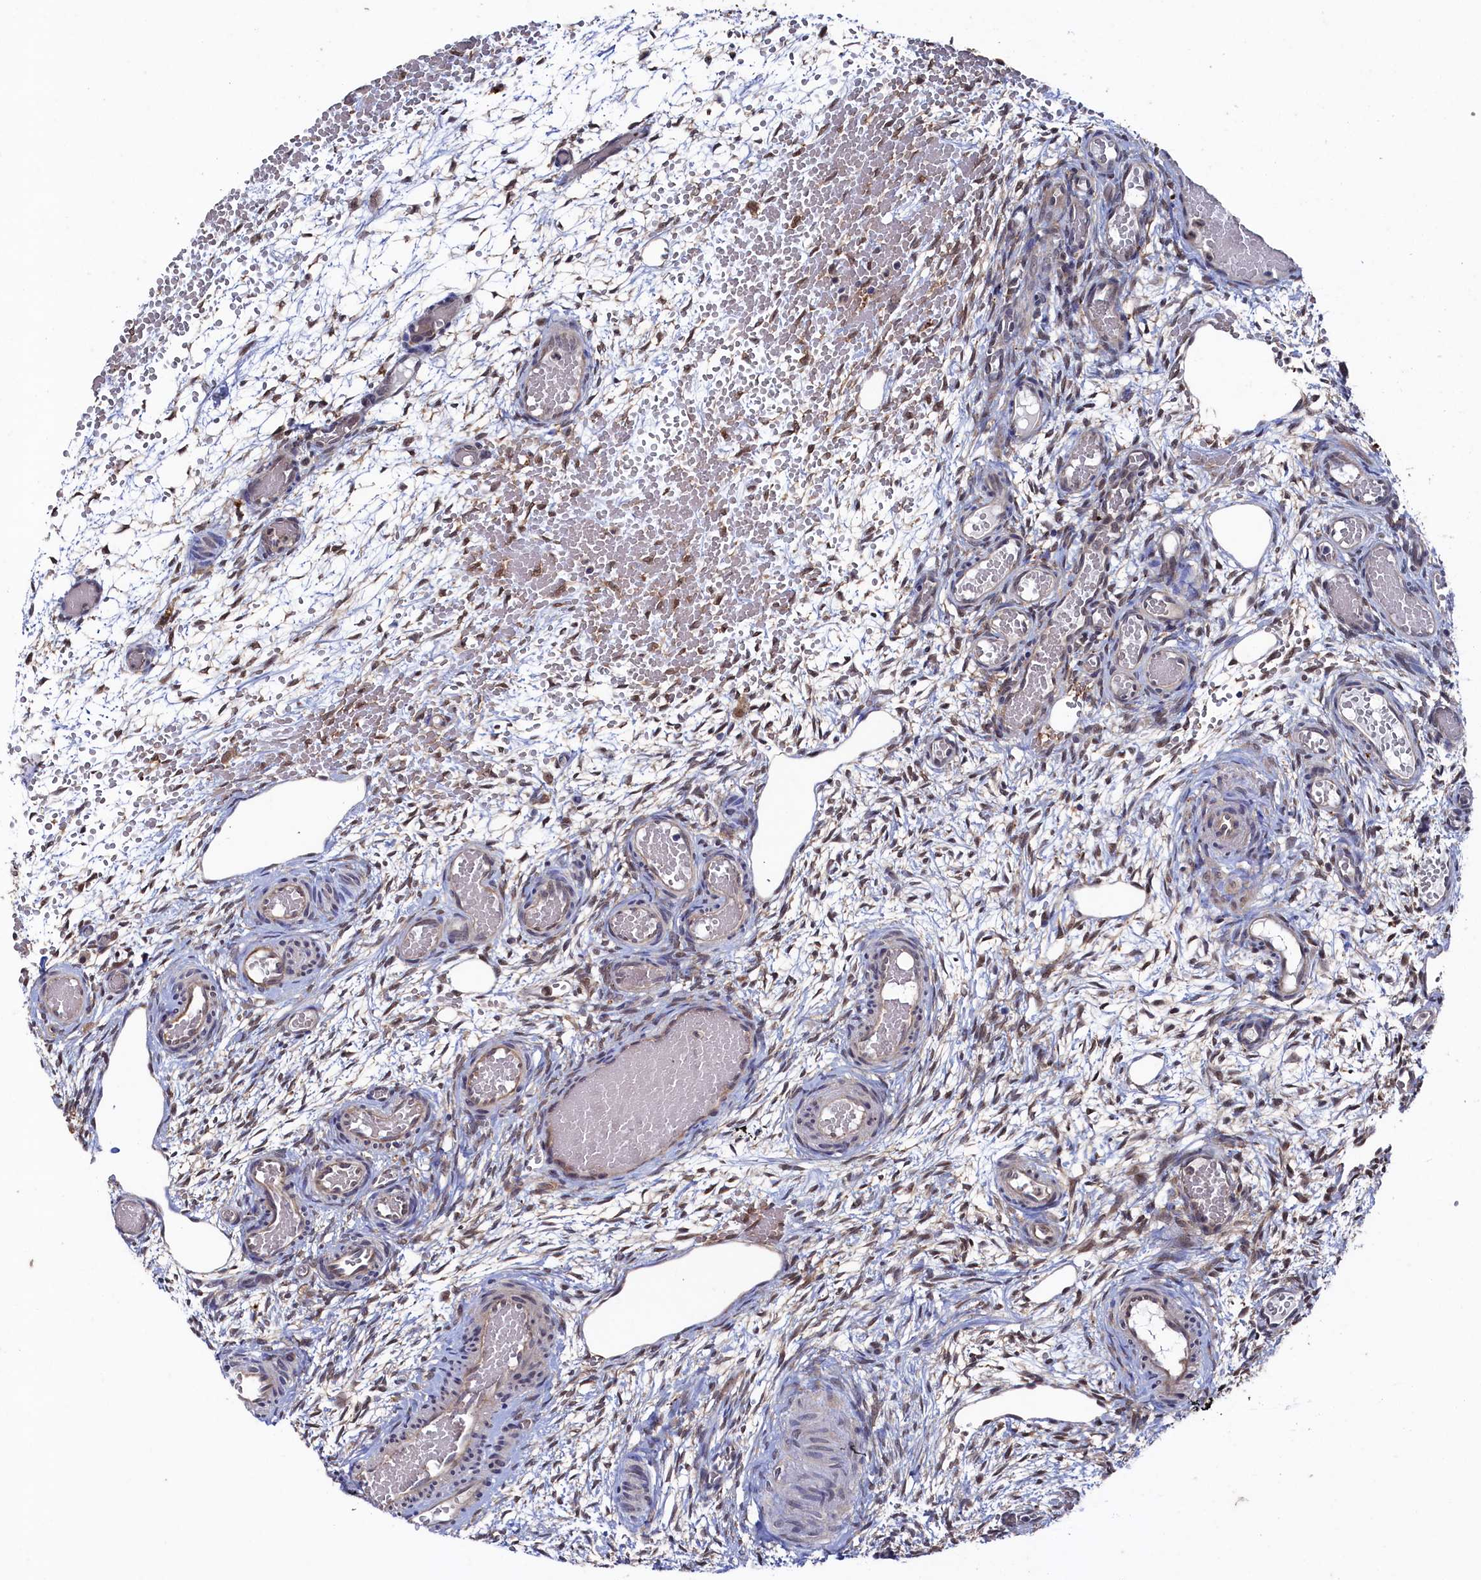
{"staining": {"intensity": "moderate", "quantity": ">75%", "location": "cytoplasmic/membranous,nuclear"}, "tissue": "ovary", "cell_type": "Follicle cells", "image_type": "normal", "snomed": [{"axis": "morphology", "description": "Adenocarcinoma, NOS"}, {"axis": "topography", "description": "Endometrium"}], "caption": "IHC histopathology image of benign human ovary stained for a protein (brown), which exhibits medium levels of moderate cytoplasmic/membranous,nuclear staining in approximately >75% of follicle cells.", "gene": "RNH1", "patient": {"sex": "female", "age": 32}}